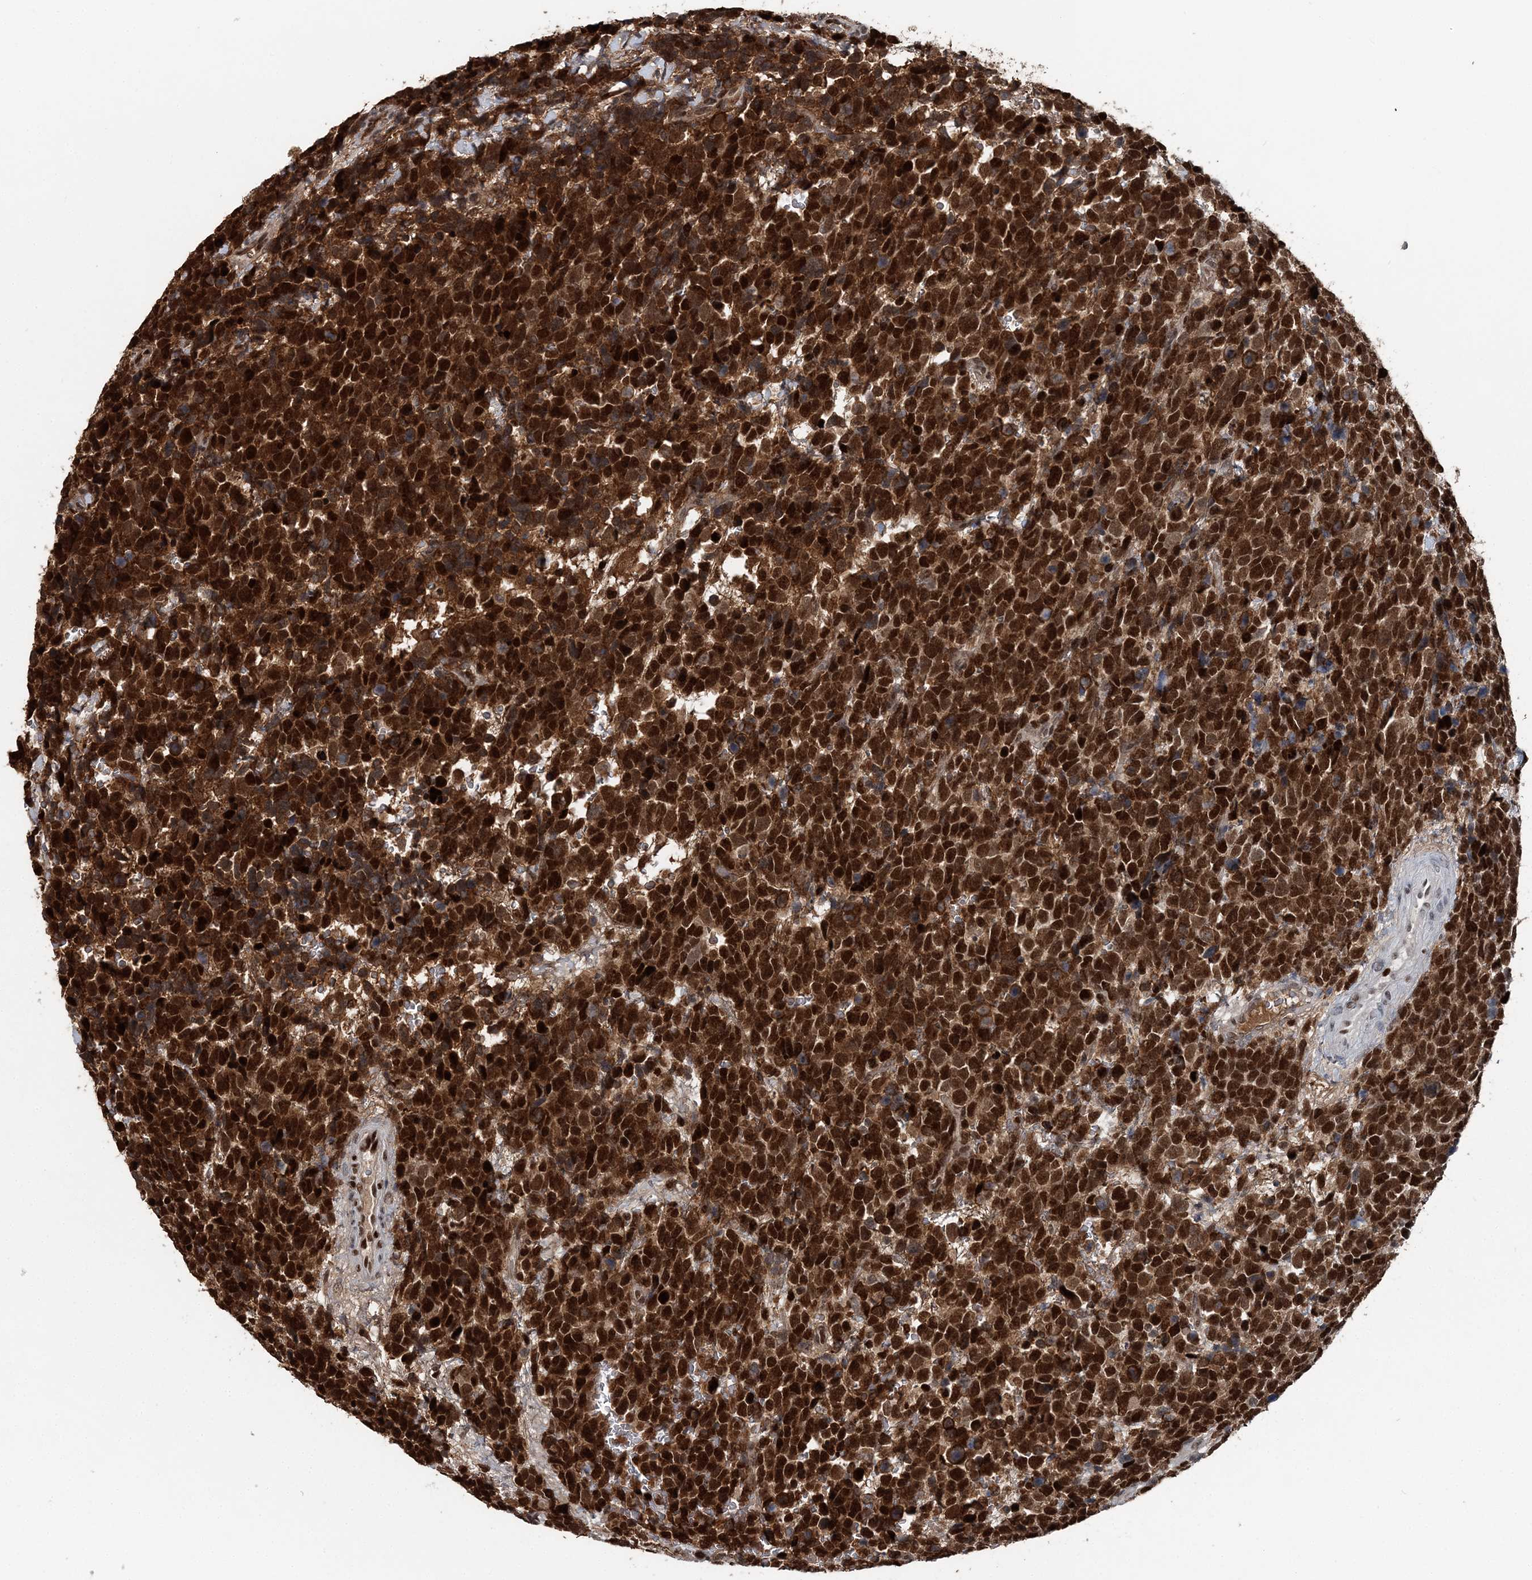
{"staining": {"intensity": "strong", "quantity": ">75%", "location": "cytoplasmic/membranous,nuclear"}, "tissue": "urothelial cancer", "cell_type": "Tumor cells", "image_type": "cancer", "snomed": [{"axis": "morphology", "description": "Urothelial carcinoma, High grade"}, {"axis": "topography", "description": "Urinary bladder"}], "caption": "This micrograph shows high-grade urothelial carcinoma stained with IHC to label a protein in brown. The cytoplasmic/membranous and nuclear of tumor cells show strong positivity for the protein. Nuclei are counter-stained blue.", "gene": "HAT1", "patient": {"sex": "female", "age": 82}}